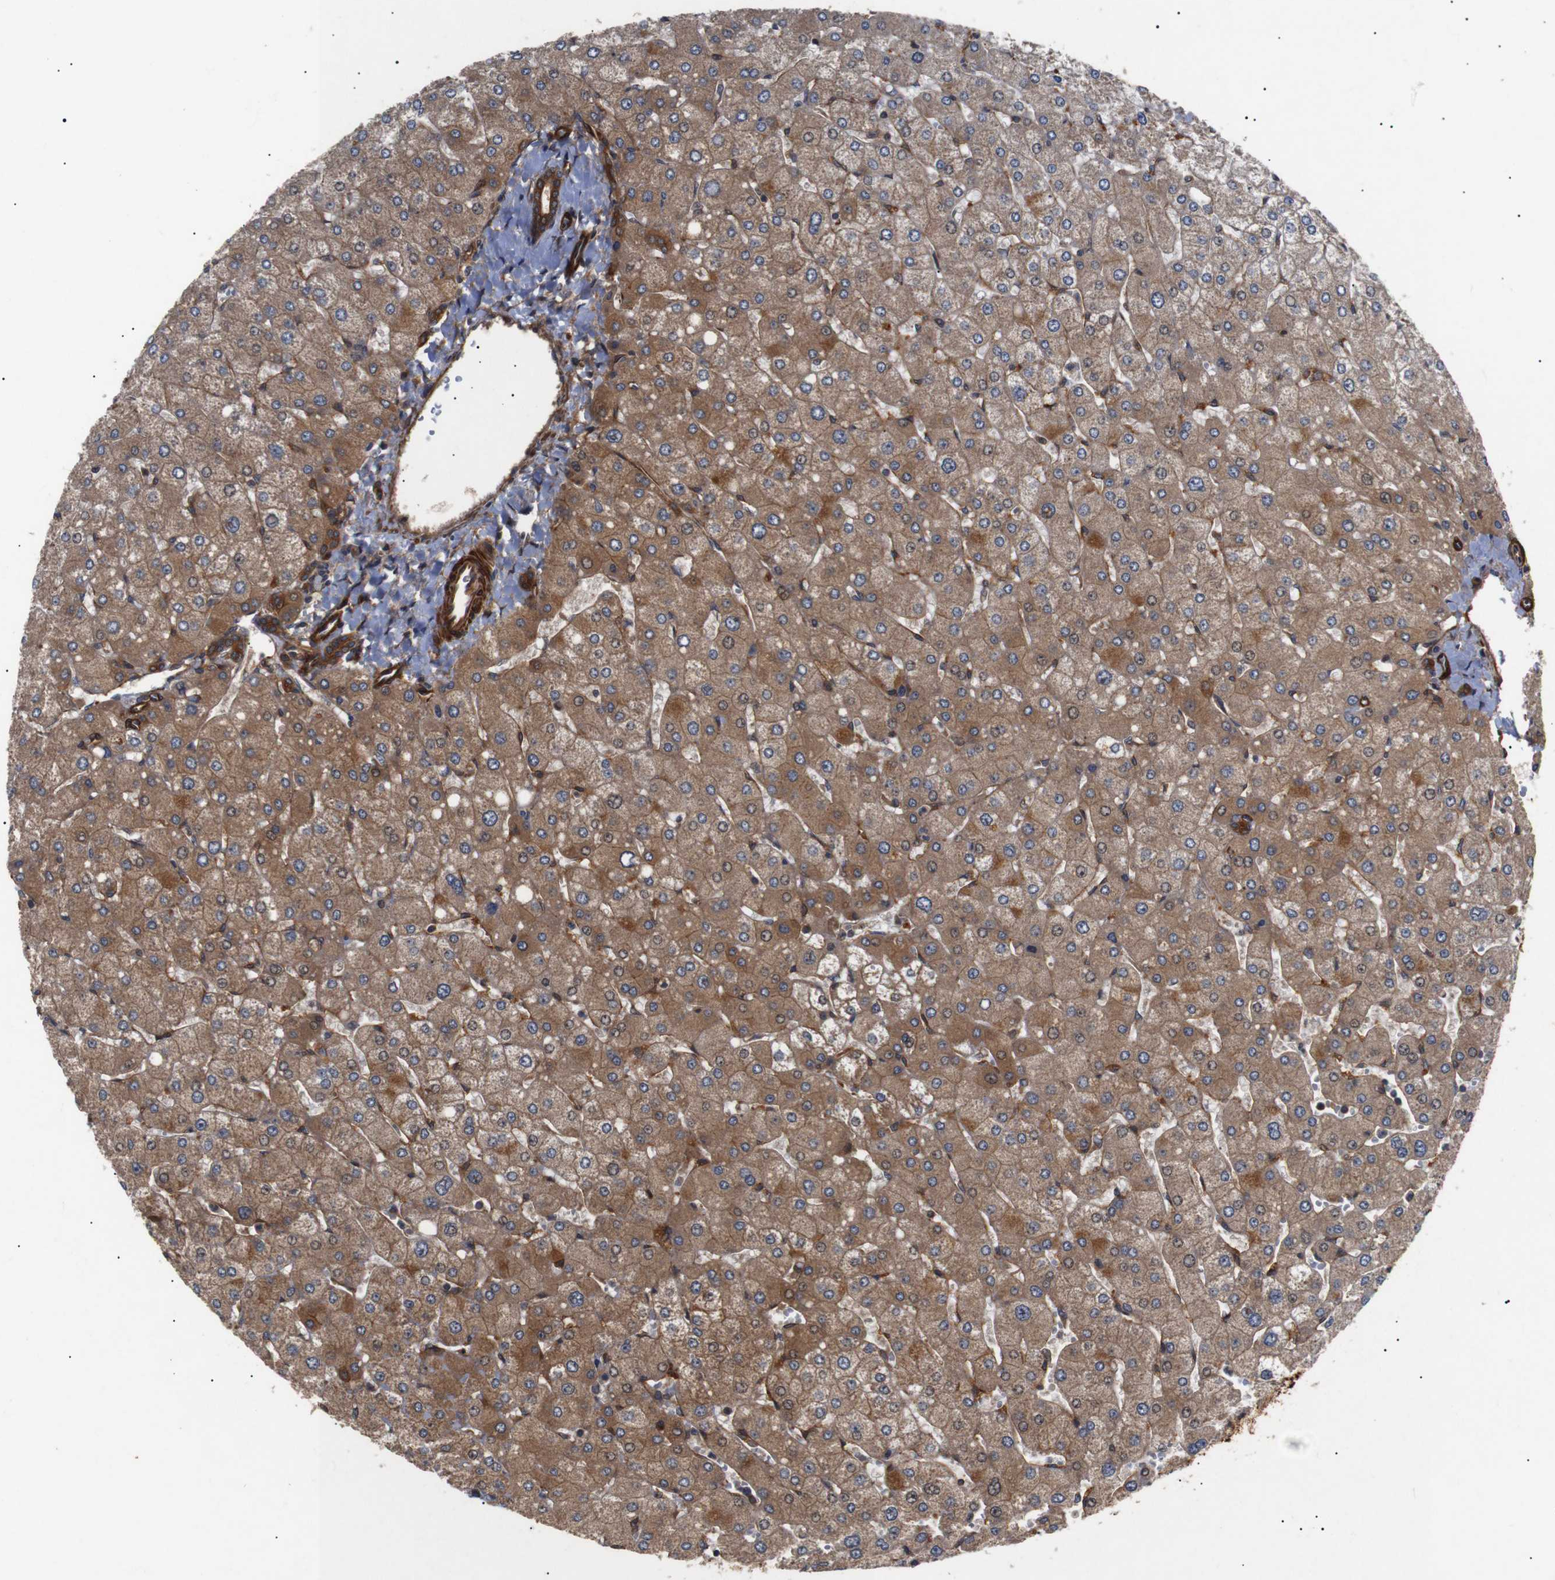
{"staining": {"intensity": "strong", "quantity": ">75%", "location": "cytoplasmic/membranous"}, "tissue": "liver", "cell_type": "Cholangiocytes", "image_type": "normal", "snomed": [{"axis": "morphology", "description": "Normal tissue, NOS"}, {"axis": "topography", "description": "Liver"}], "caption": "This histopathology image demonstrates normal liver stained with IHC to label a protein in brown. The cytoplasmic/membranous of cholangiocytes show strong positivity for the protein. Nuclei are counter-stained blue.", "gene": "PAWR", "patient": {"sex": "male", "age": 55}}